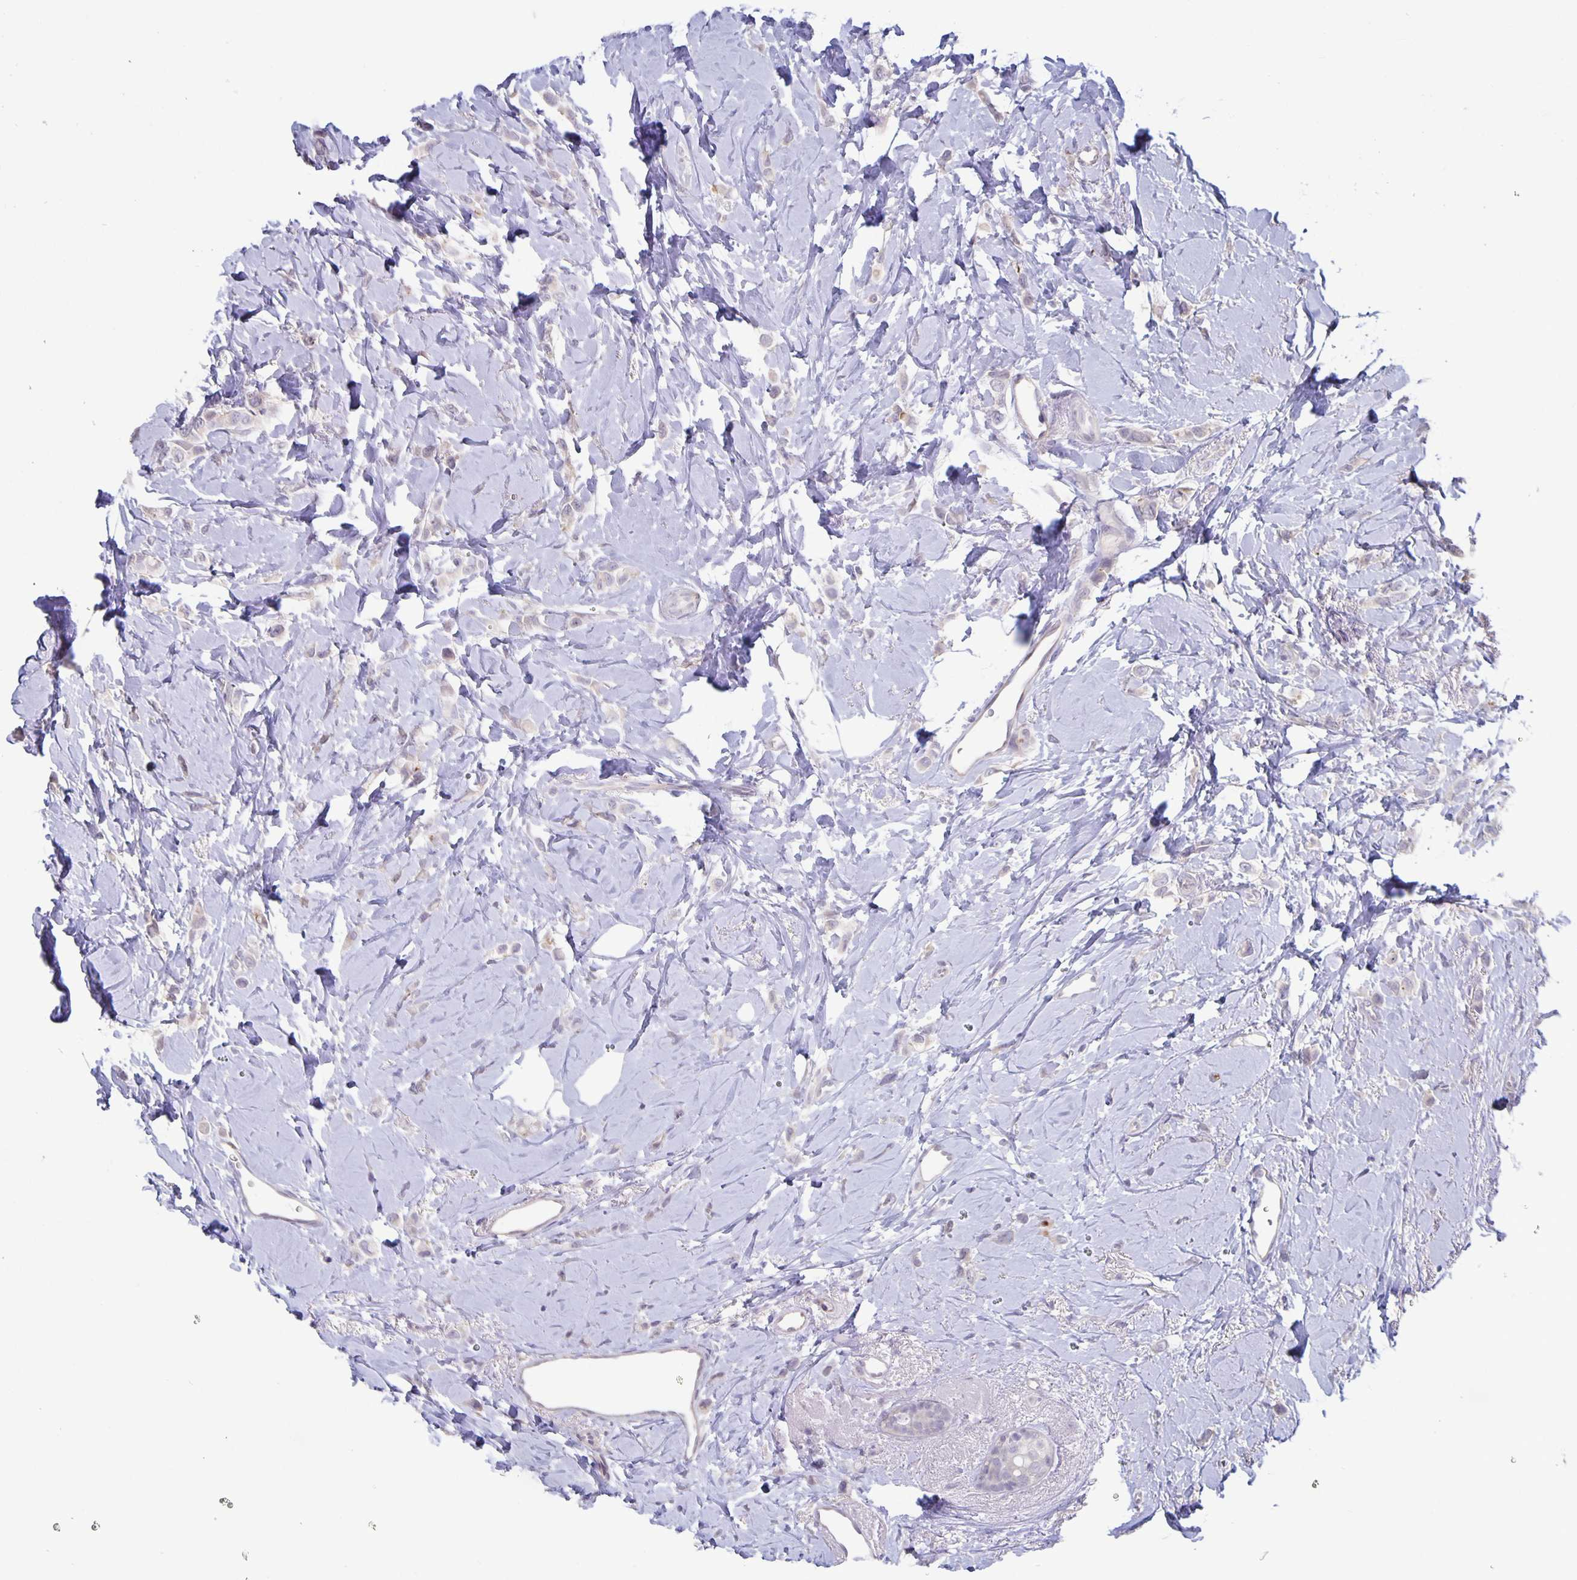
{"staining": {"intensity": "negative", "quantity": "none", "location": "none"}, "tissue": "breast cancer", "cell_type": "Tumor cells", "image_type": "cancer", "snomed": [{"axis": "morphology", "description": "Lobular carcinoma"}, {"axis": "topography", "description": "Breast"}], "caption": "The photomicrograph shows no staining of tumor cells in lobular carcinoma (breast). Nuclei are stained in blue.", "gene": "PLCB3", "patient": {"sex": "female", "age": 66}}